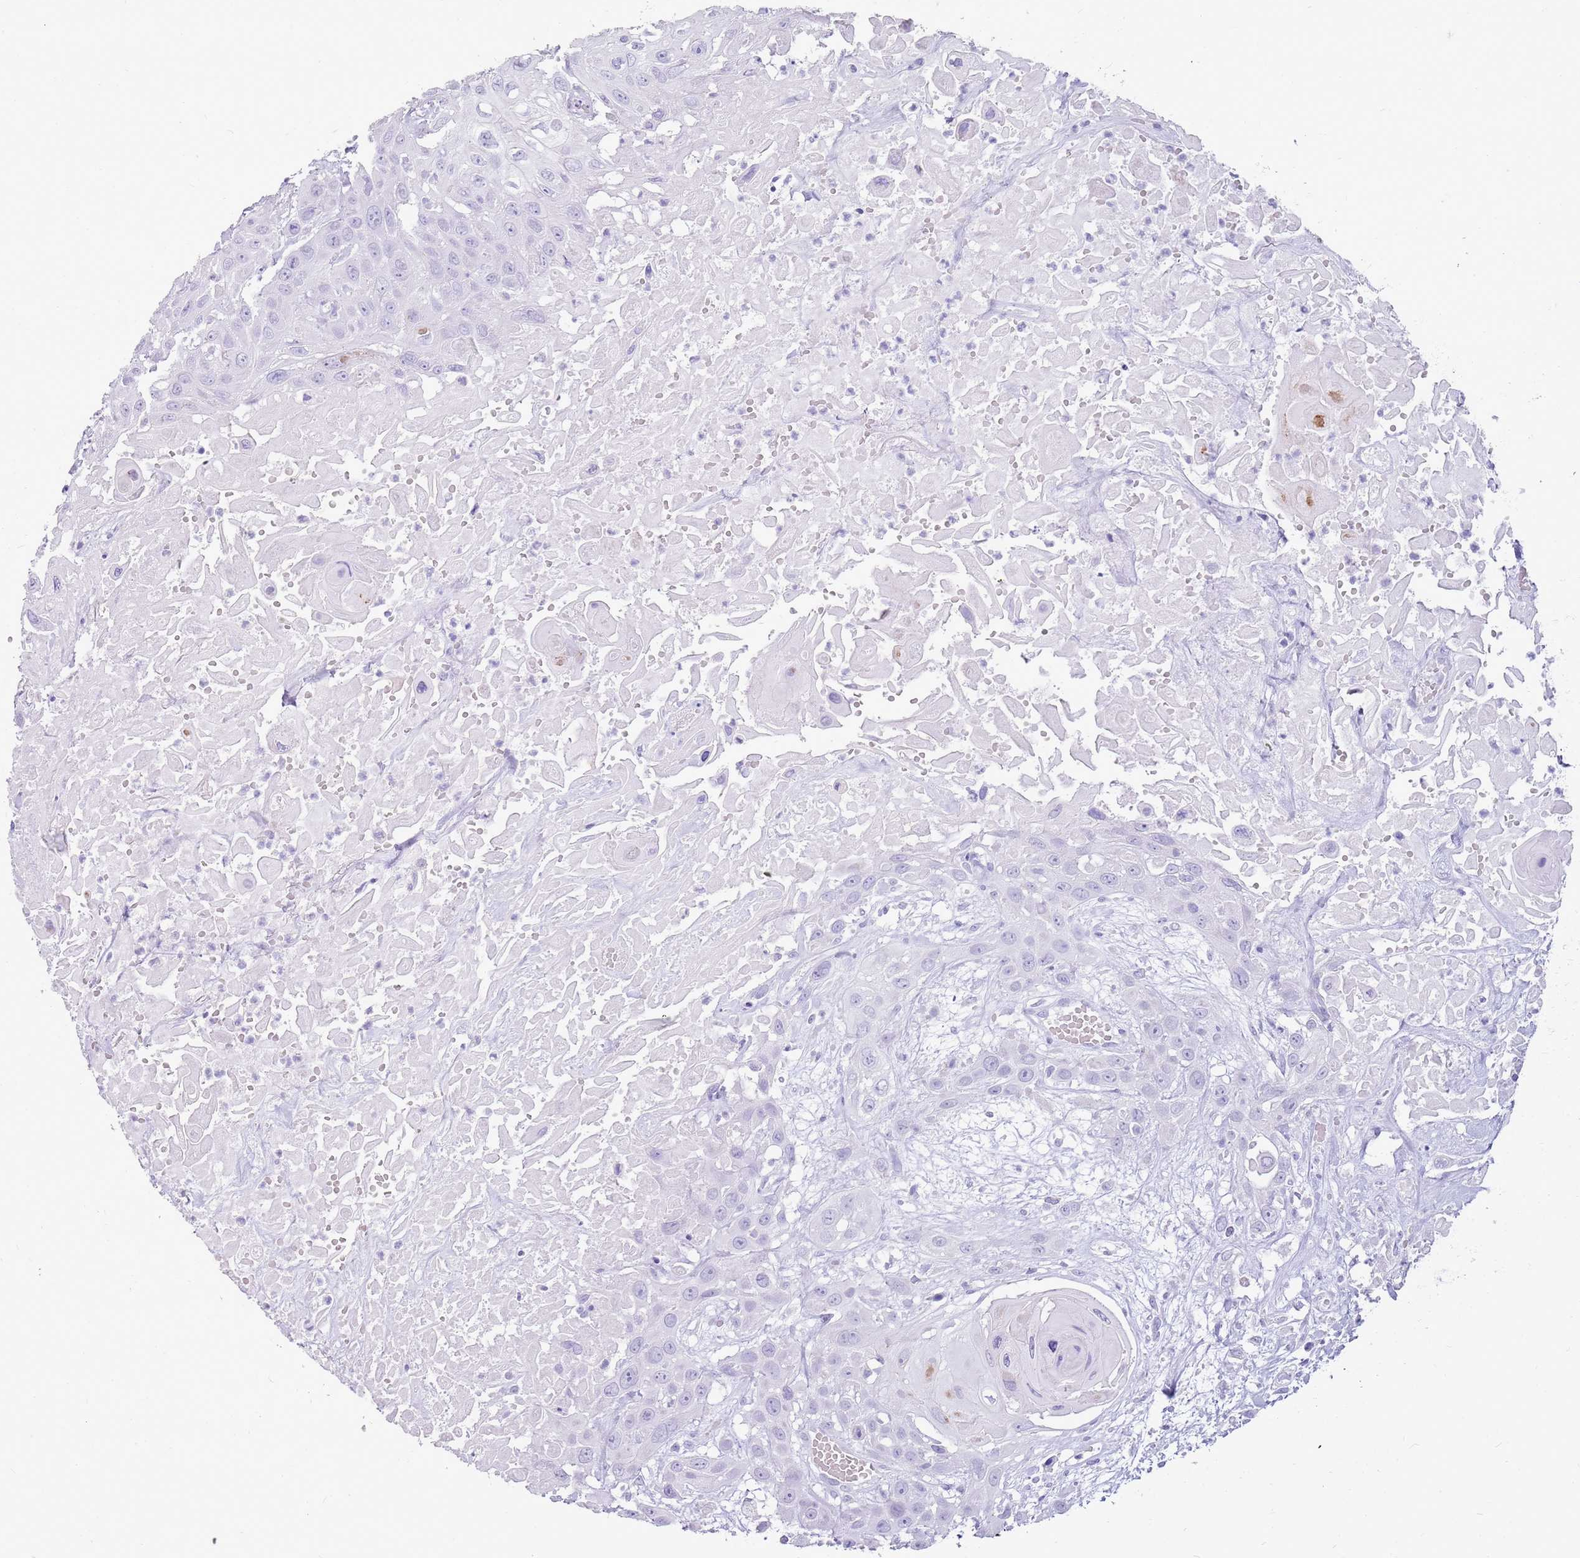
{"staining": {"intensity": "negative", "quantity": "none", "location": "none"}, "tissue": "head and neck cancer", "cell_type": "Tumor cells", "image_type": "cancer", "snomed": [{"axis": "morphology", "description": "Squamous cell carcinoma, NOS"}, {"axis": "topography", "description": "Head-Neck"}], "caption": "DAB immunohistochemical staining of human head and neck cancer reveals no significant positivity in tumor cells. (DAB immunohistochemistry with hematoxylin counter stain).", "gene": "NBPF3", "patient": {"sex": "male", "age": 81}}